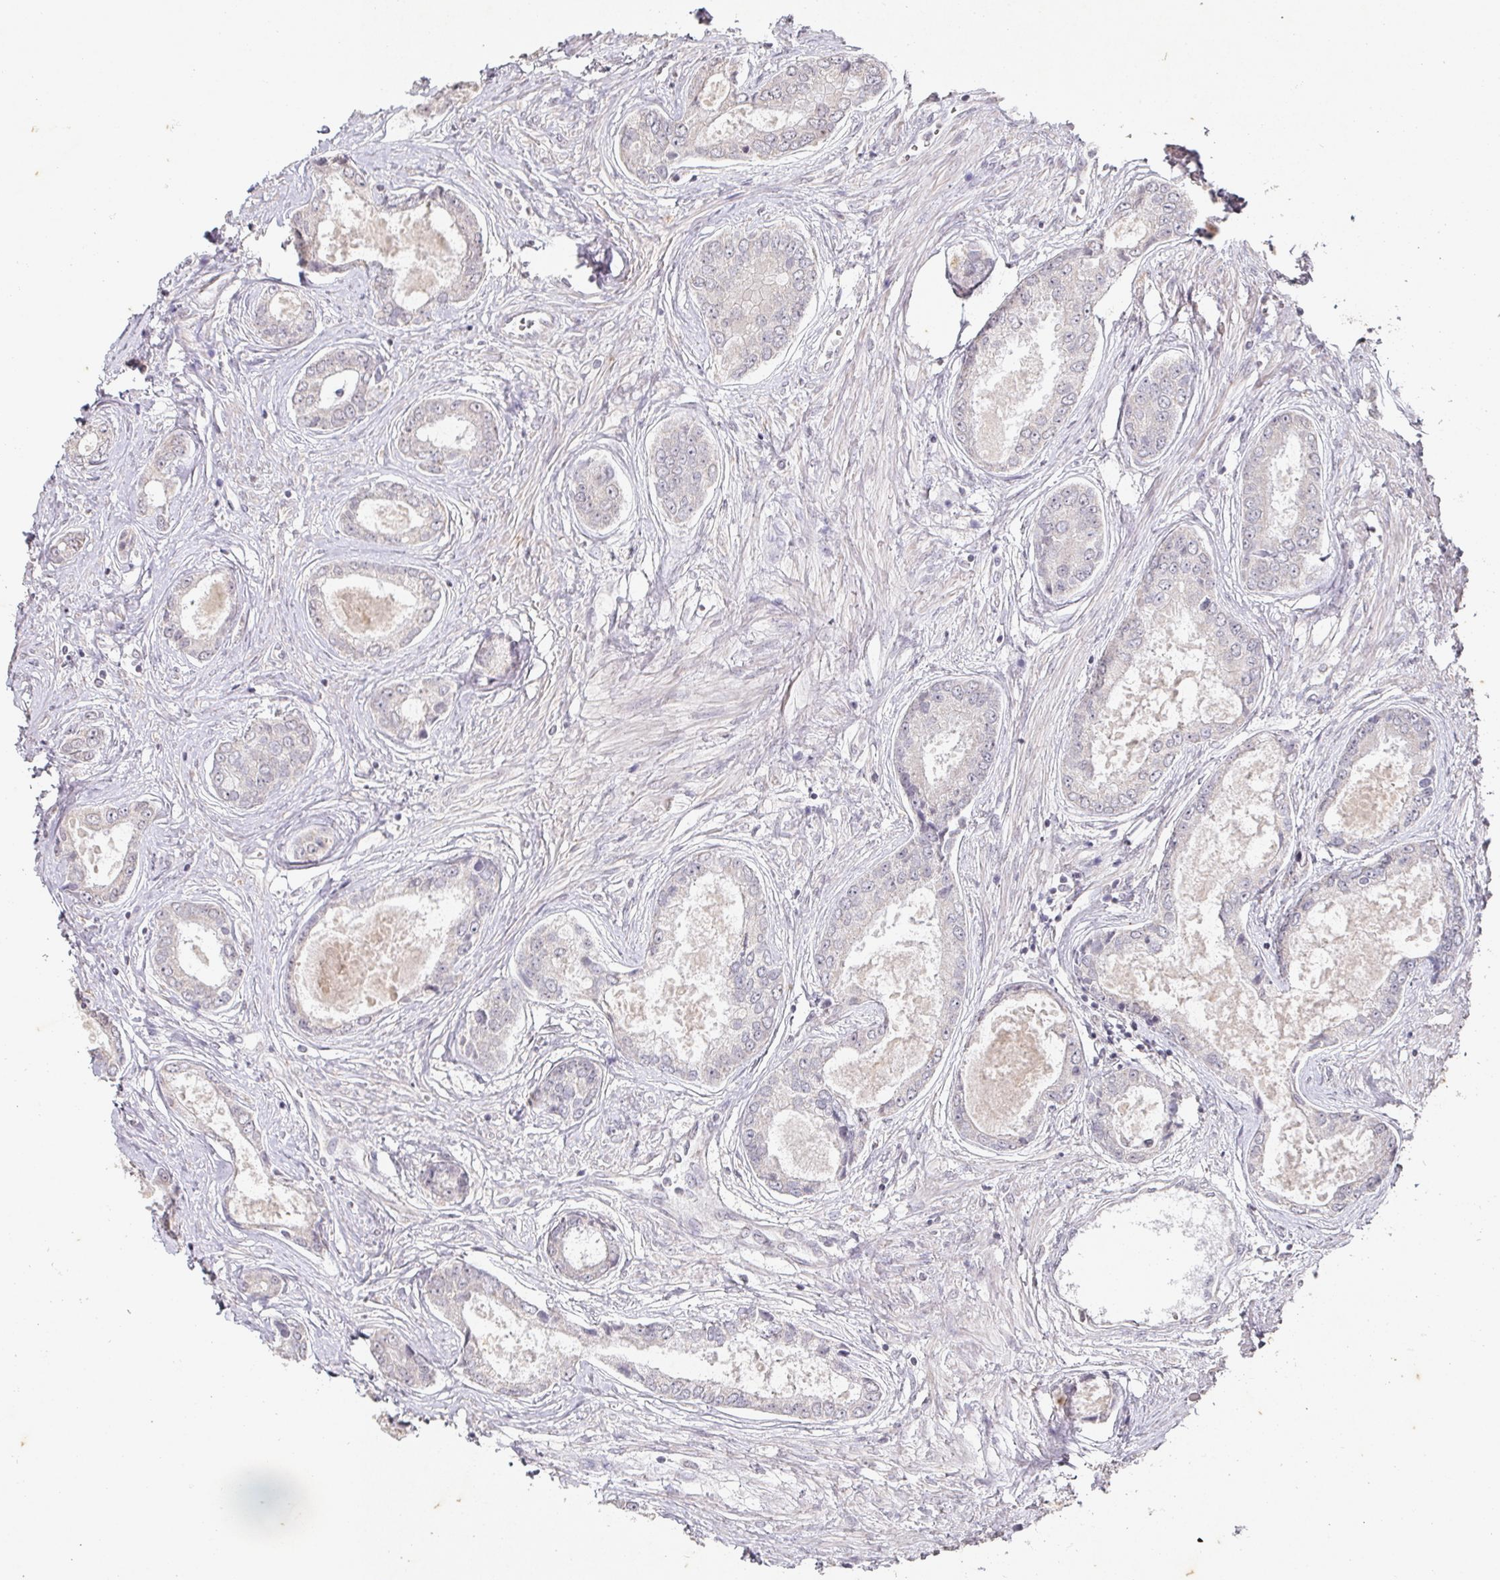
{"staining": {"intensity": "negative", "quantity": "none", "location": "none"}, "tissue": "prostate cancer", "cell_type": "Tumor cells", "image_type": "cancer", "snomed": [{"axis": "morphology", "description": "Adenocarcinoma, Low grade"}, {"axis": "topography", "description": "Prostate"}], "caption": "Prostate cancer (low-grade adenocarcinoma) was stained to show a protein in brown. There is no significant expression in tumor cells. Nuclei are stained in blue.", "gene": "CAPN5", "patient": {"sex": "male", "age": 68}}